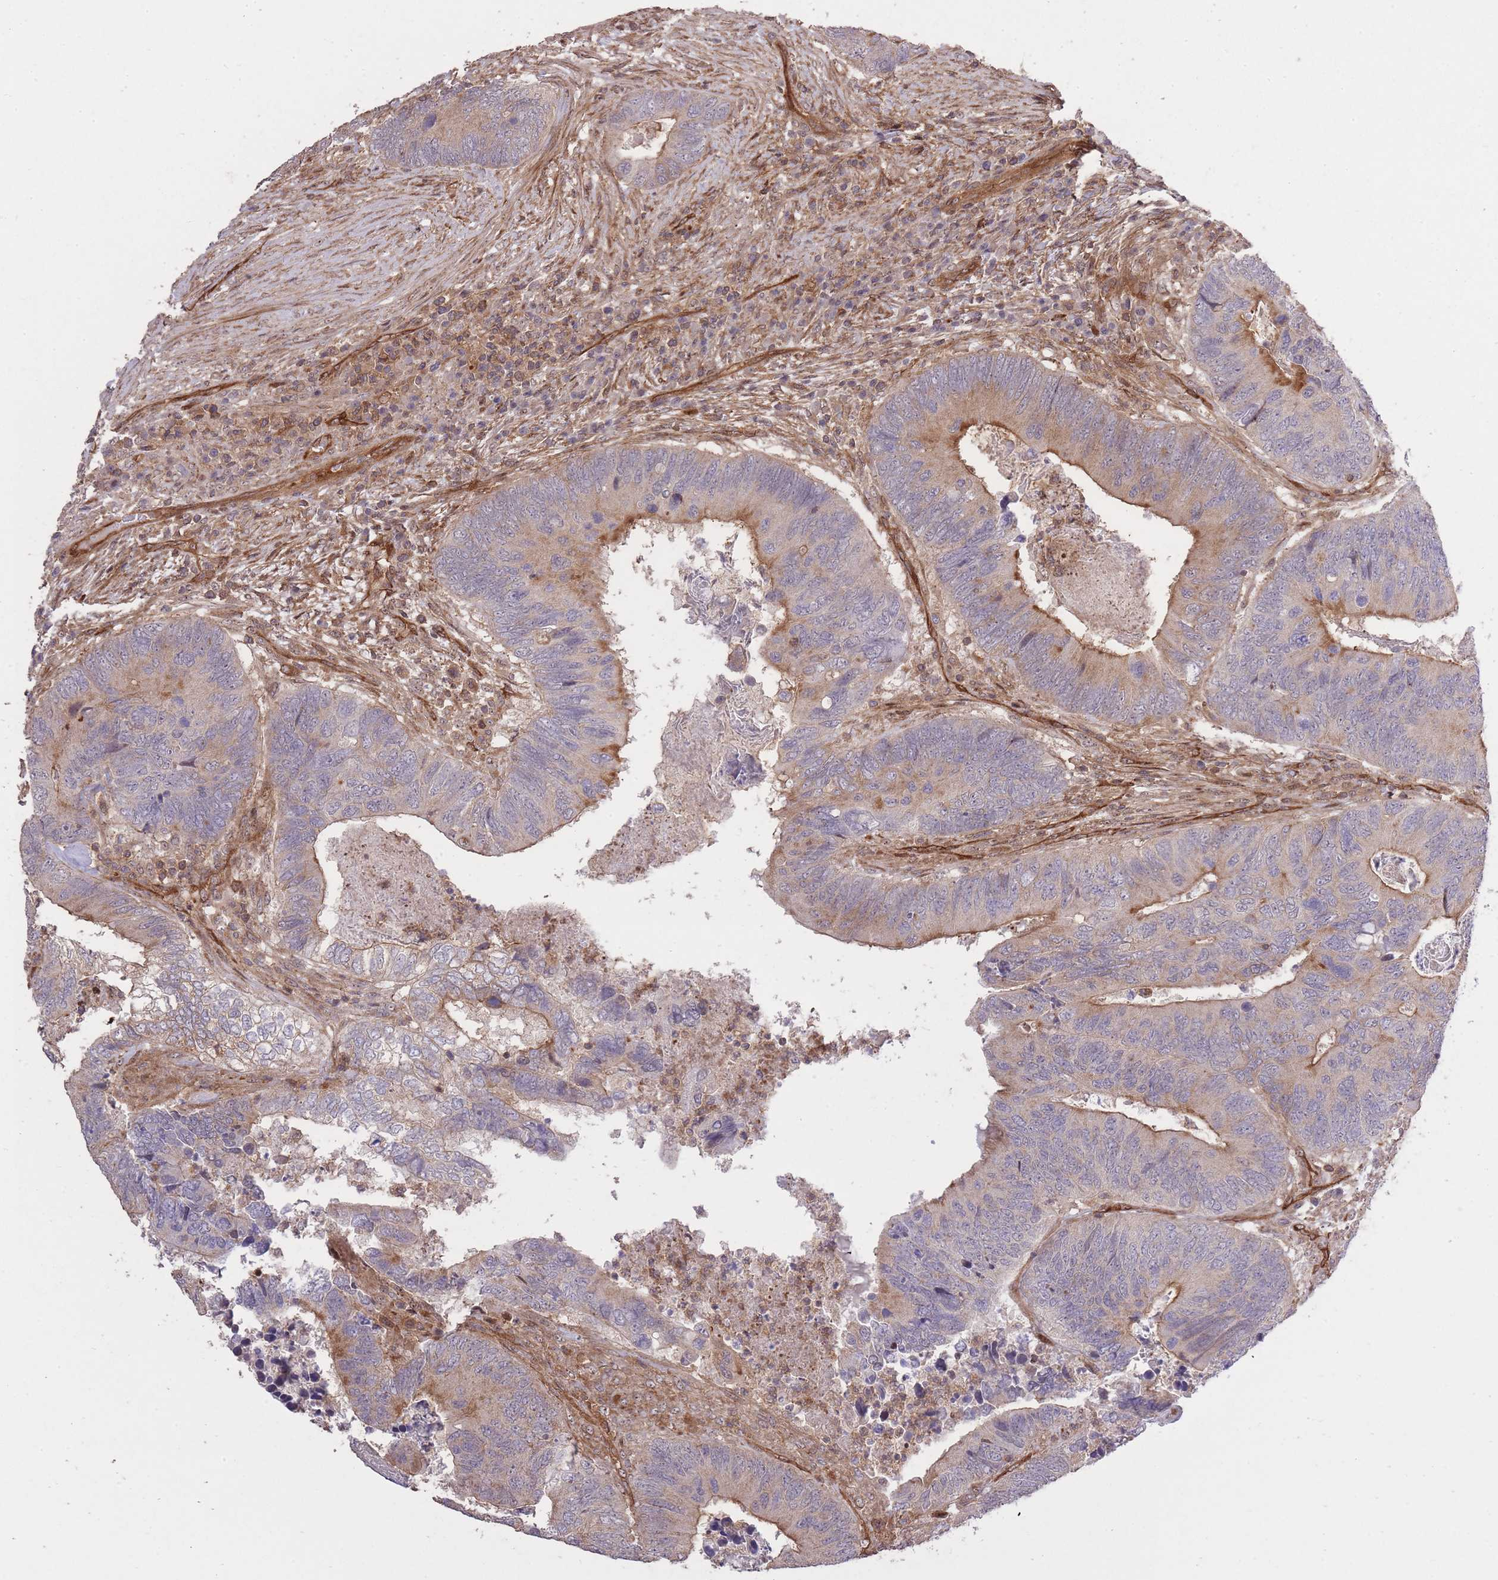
{"staining": {"intensity": "moderate", "quantity": "<25%", "location": "cytoplasmic/membranous"}, "tissue": "colorectal cancer", "cell_type": "Tumor cells", "image_type": "cancer", "snomed": [{"axis": "morphology", "description": "Adenocarcinoma, NOS"}, {"axis": "topography", "description": "Colon"}], "caption": "Immunohistochemistry (IHC) image of human colorectal adenocarcinoma stained for a protein (brown), which shows low levels of moderate cytoplasmic/membranous positivity in about <25% of tumor cells.", "gene": "PLD1", "patient": {"sex": "female", "age": 67}}